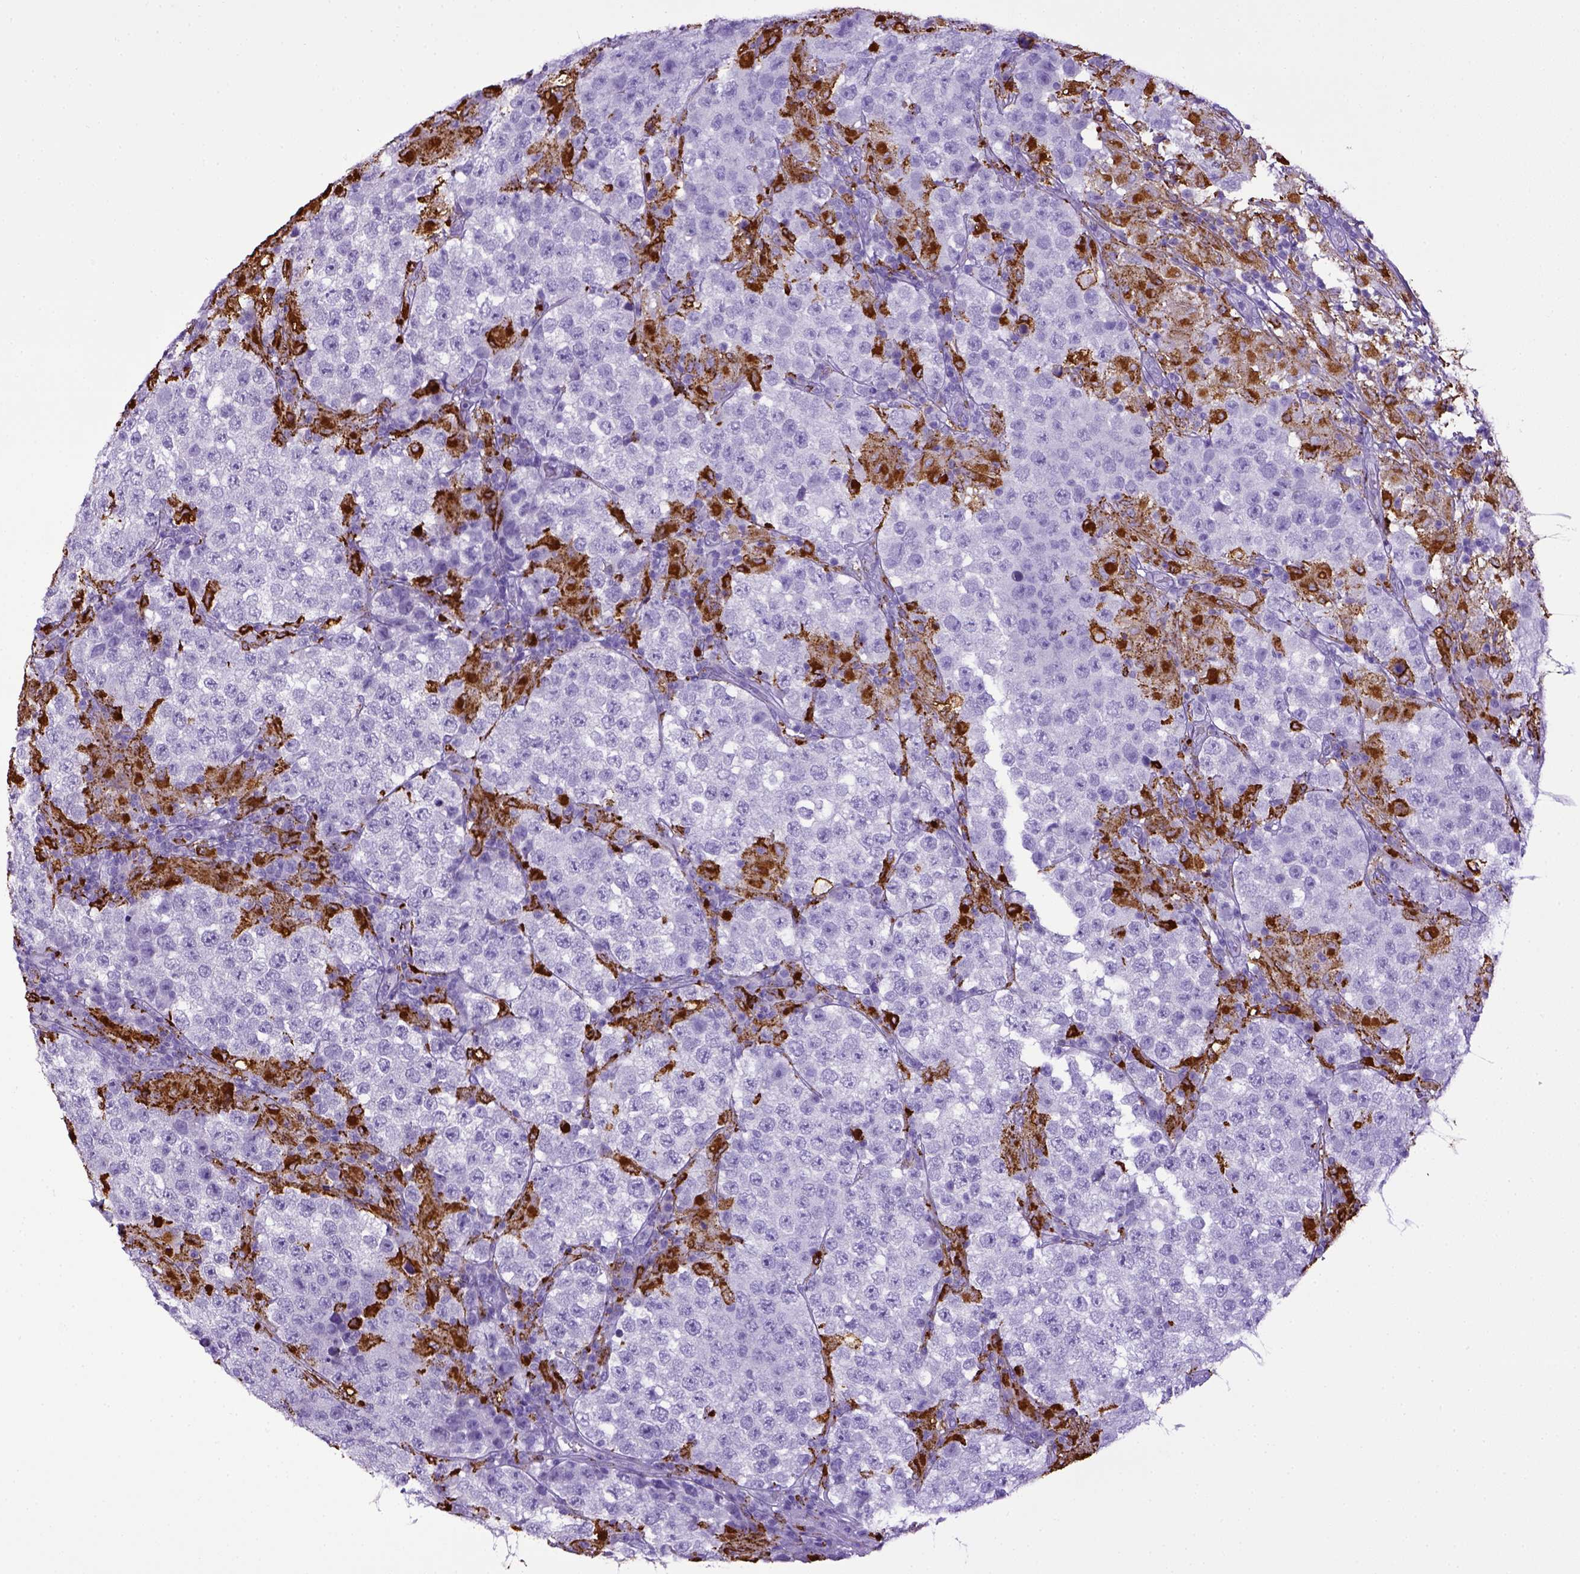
{"staining": {"intensity": "negative", "quantity": "none", "location": "none"}, "tissue": "testis cancer", "cell_type": "Tumor cells", "image_type": "cancer", "snomed": [{"axis": "morphology", "description": "Seminoma, NOS"}, {"axis": "morphology", "description": "Carcinoma, Embryonal, NOS"}, {"axis": "topography", "description": "Testis"}], "caption": "DAB immunohistochemical staining of human testis cancer displays no significant staining in tumor cells.", "gene": "CD68", "patient": {"sex": "male", "age": 41}}